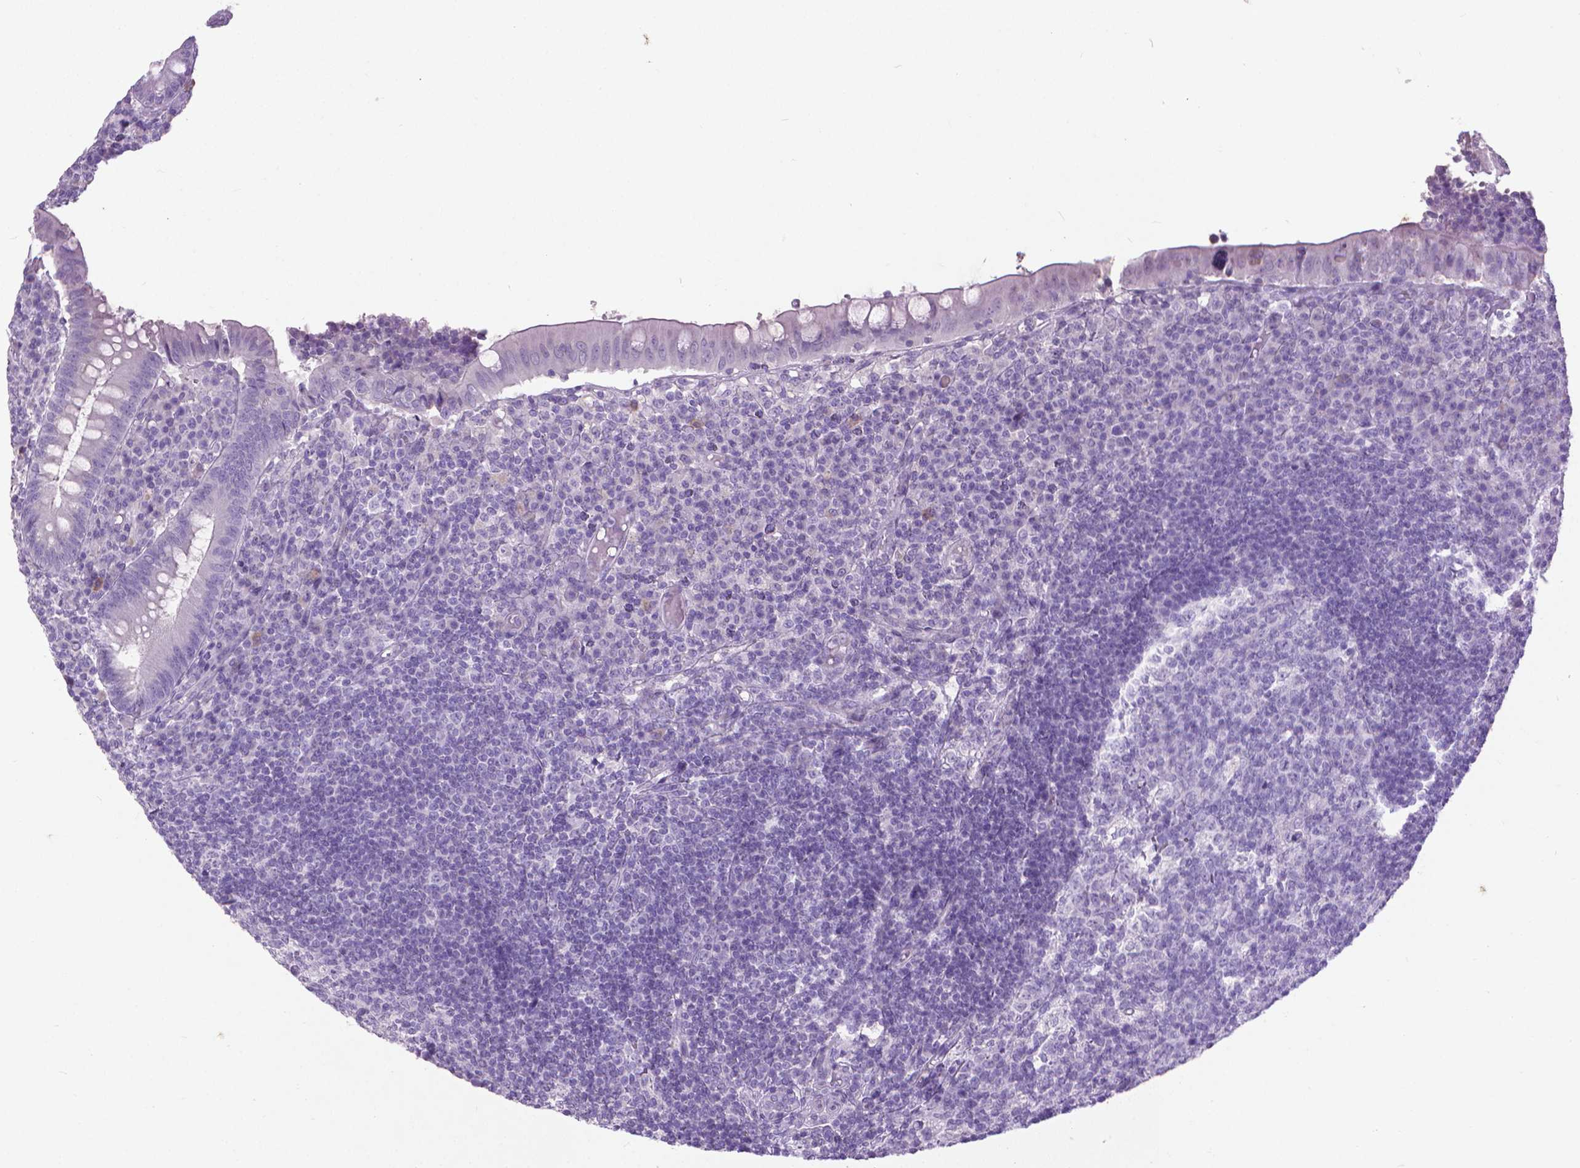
{"staining": {"intensity": "negative", "quantity": "none", "location": "none"}, "tissue": "appendix", "cell_type": "Glandular cells", "image_type": "normal", "snomed": [{"axis": "morphology", "description": "Normal tissue, NOS"}, {"axis": "topography", "description": "Appendix"}], "caption": "Glandular cells are negative for protein expression in normal human appendix.", "gene": "KRT5", "patient": {"sex": "male", "age": 18}}